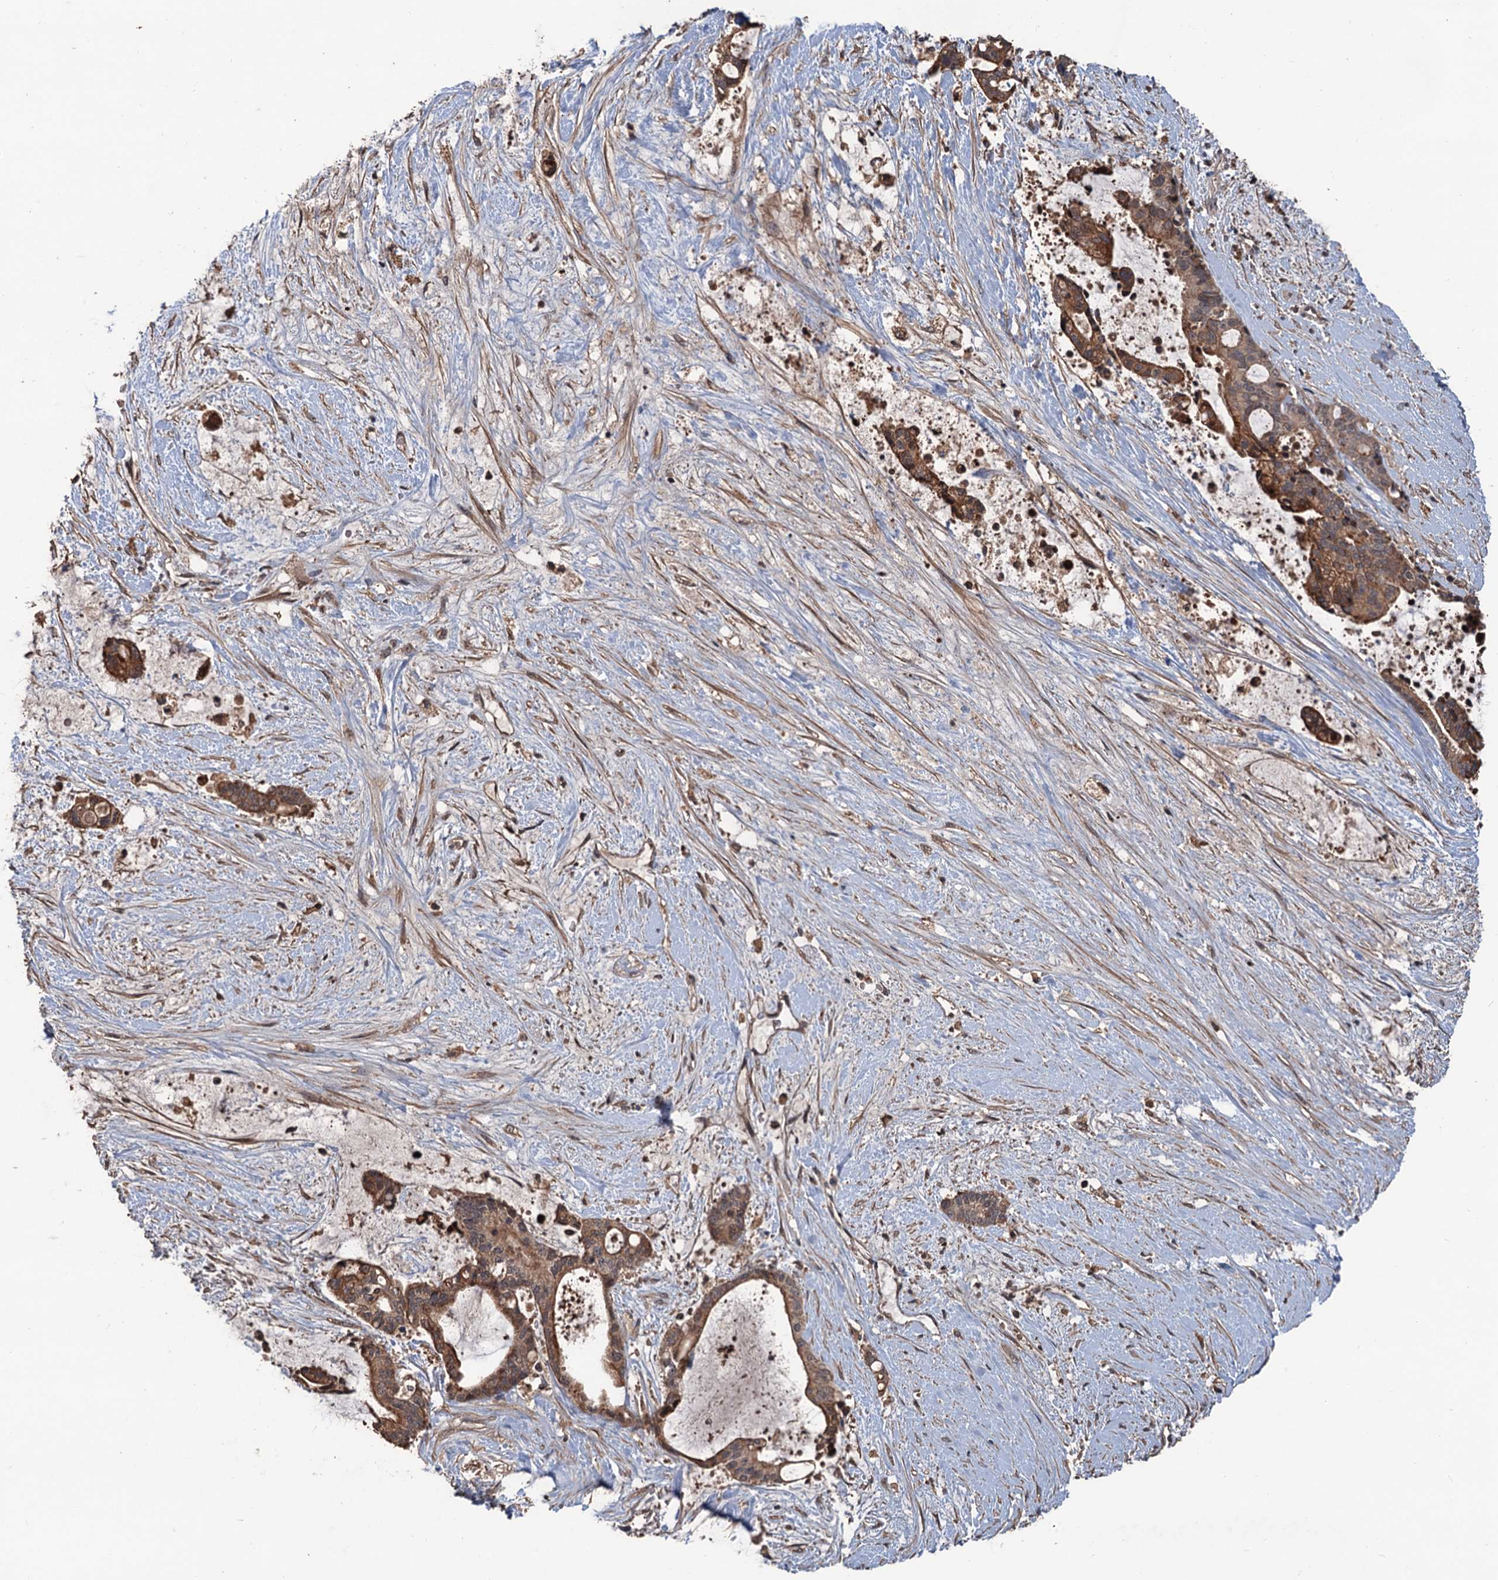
{"staining": {"intensity": "moderate", "quantity": ">75%", "location": "cytoplasmic/membranous"}, "tissue": "liver cancer", "cell_type": "Tumor cells", "image_type": "cancer", "snomed": [{"axis": "morphology", "description": "Normal tissue, NOS"}, {"axis": "morphology", "description": "Cholangiocarcinoma"}, {"axis": "topography", "description": "Liver"}, {"axis": "topography", "description": "Peripheral nerve tissue"}], "caption": "This is a micrograph of immunohistochemistry staining of liver cancer (cholangiocarcinoma), which shows moderate staining in the cytoplasmic/membranous of tumor cells.", "gene": "ZNF438", "patient": {"sex": "female", "age": 73}}